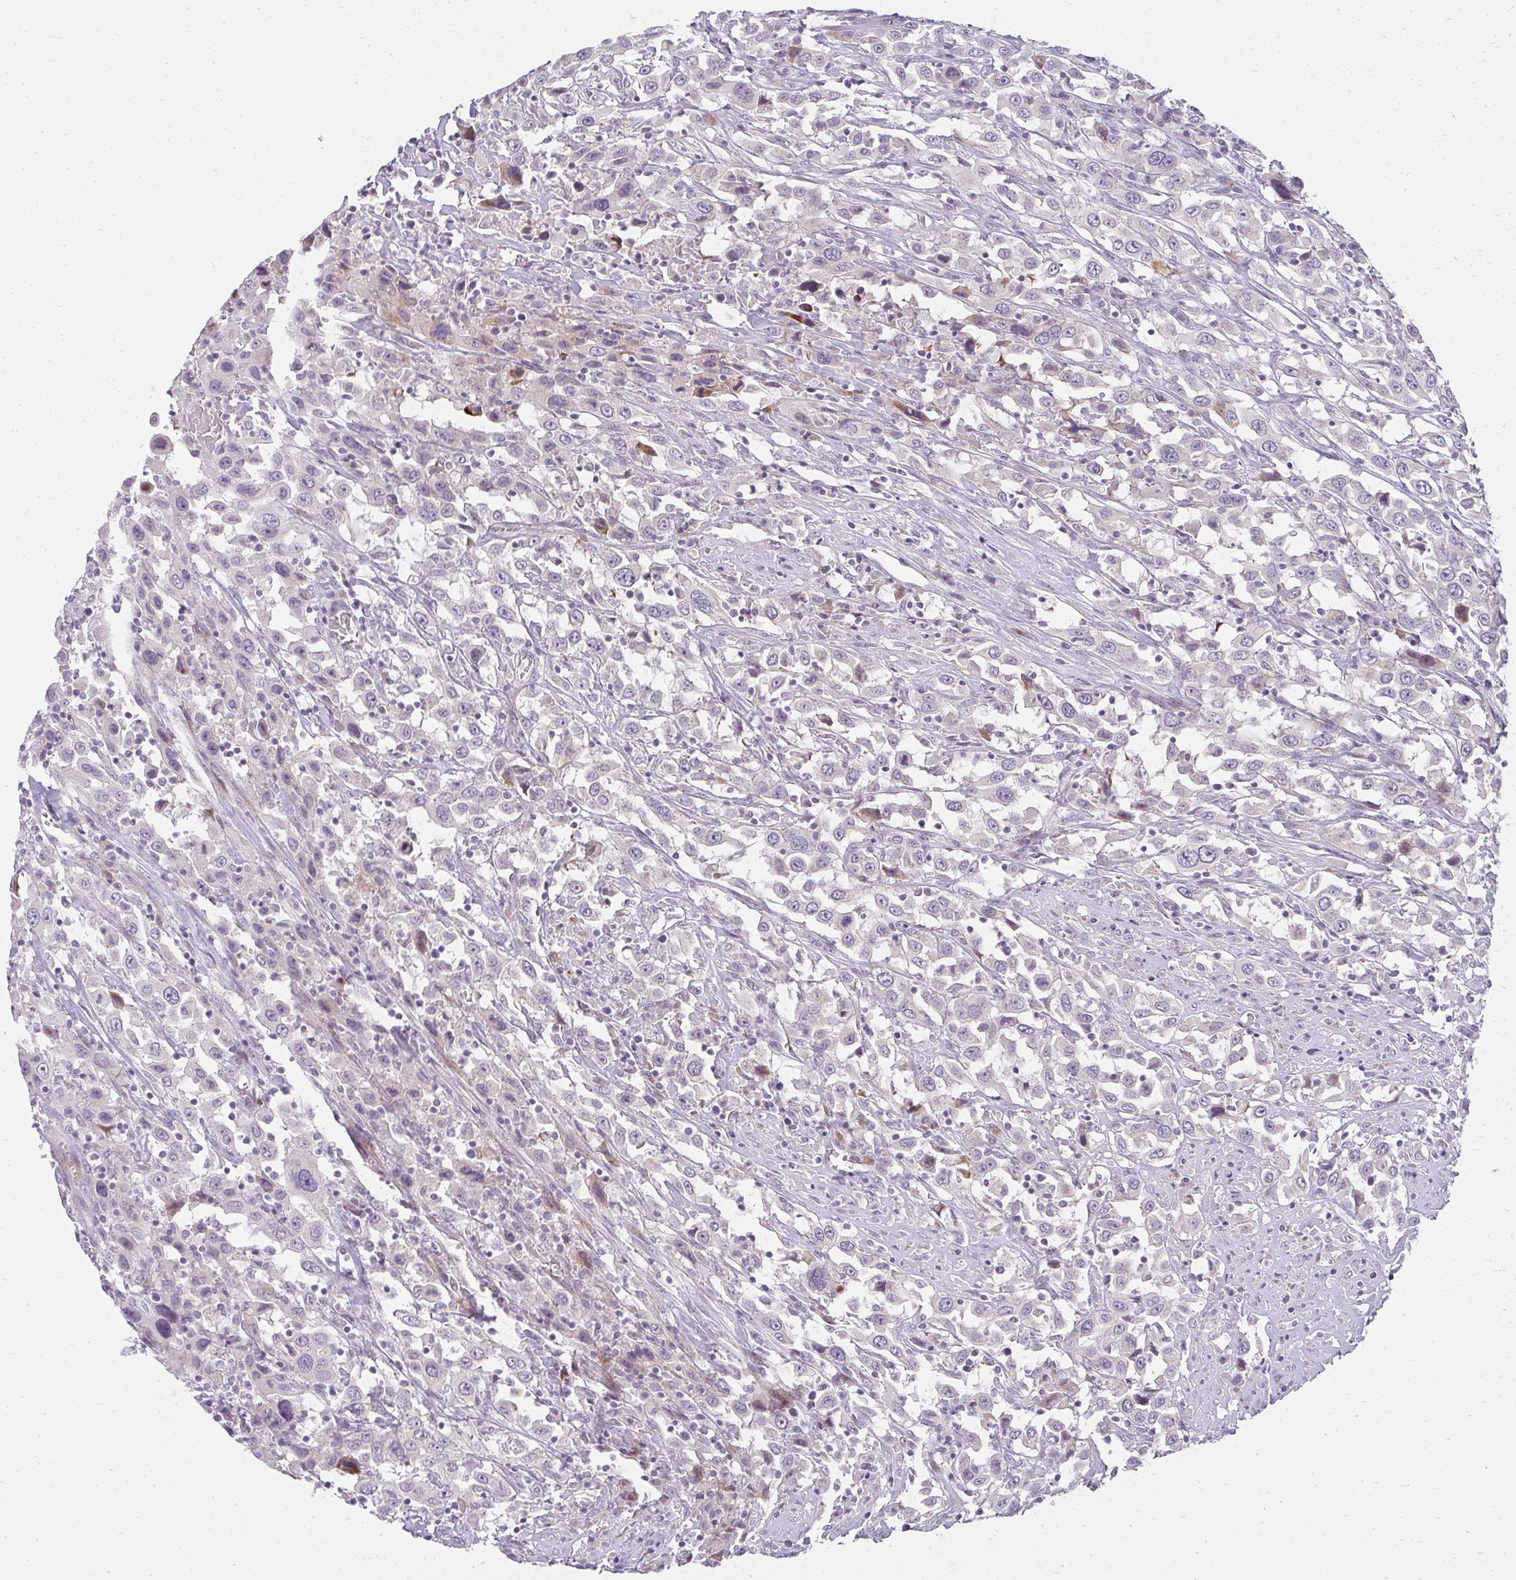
{"staining": {"intensity": "negative", "quantity": "none", "location": "none"}, "tissue": "urothelial cancer", "cell_type": "Tumor cells", "image_type": "cancer", "snomed": [{"axis": "morphology", "description": "Urothelial carcinoma, High grade"}, {"axis": "topography", "description": "Urinary bladder"}], "caption": "An image of human urothelial cancer is negative for staining in tumor cells.", "gene": "ZFYVE26", "patient": {"sex": "male", "age": 61}}